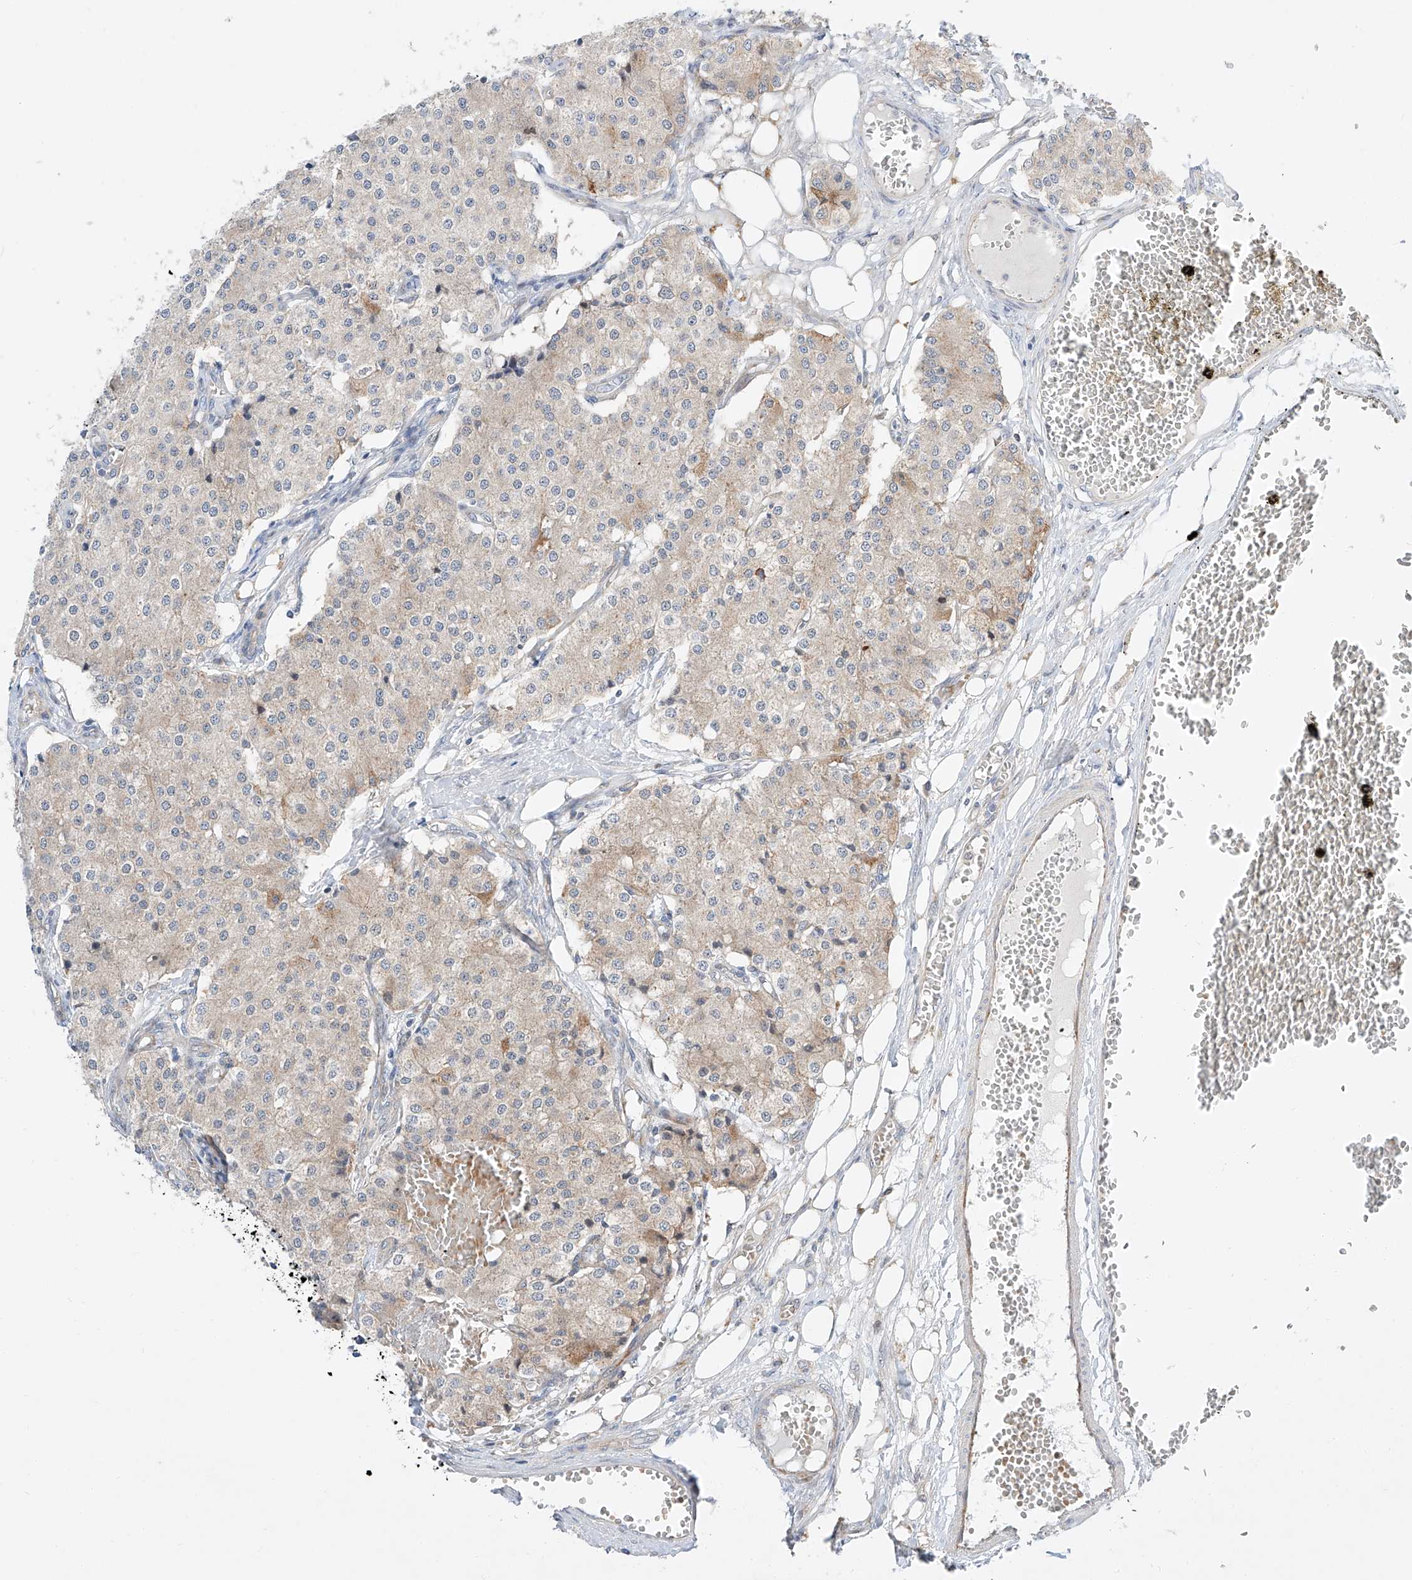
{"staining": {"intensity": "negative", "quantity": "none", "location": "none"}, "tissue": "carcinoid", "cell_type": "Tumor cells", "image_type": "cancer", "snomed": [{"axis": "morphology", "description": "Carcinoid, malignant, NOS"}, {"axis": "topography", "description": "Colon"}], "caption": "This is an immunohistochemistry histopathology image of human carcinoid. There is no positivity in tumor cells.", "gene": "CLDND1", "patient": {"sex": "female", "age": 52}}